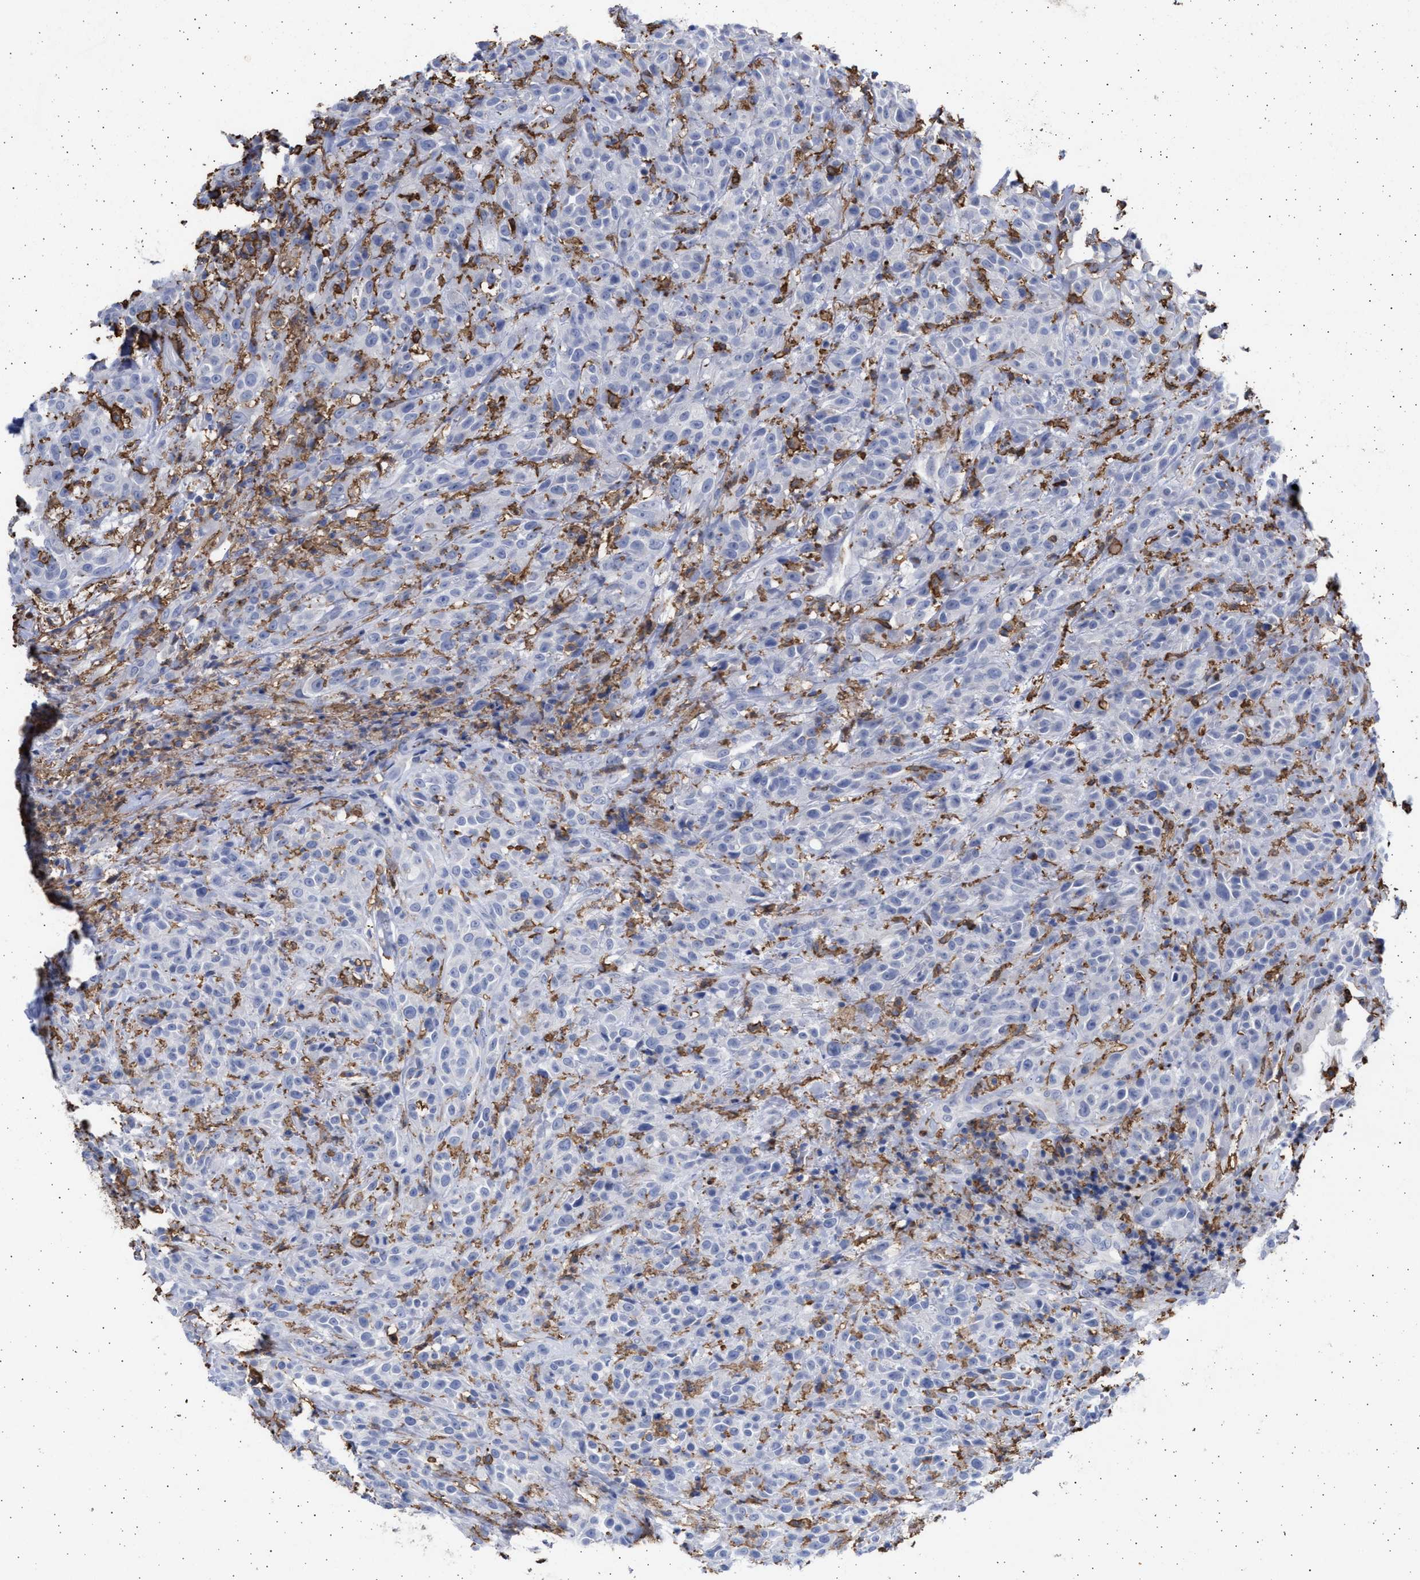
{"staining": {"intensity": "negative", "quantity": "none", "location": "none"}, "tissue": "head and neck cancer", "cell_type": "Tumor cells", "image_type": "cancer", "snomed": [{"axis": "morphology", "description": "Squamous cell carcinoma, NOS"}, {"axis": "topography", "description": "Head-Neck"}], "caption": "Squamous cell carcinoma (head and neck) stained for a protein using IHC displays no positivity tumor cells.", "gene": "FCER1A", "patient": {"sex": "male", "age": 62}}